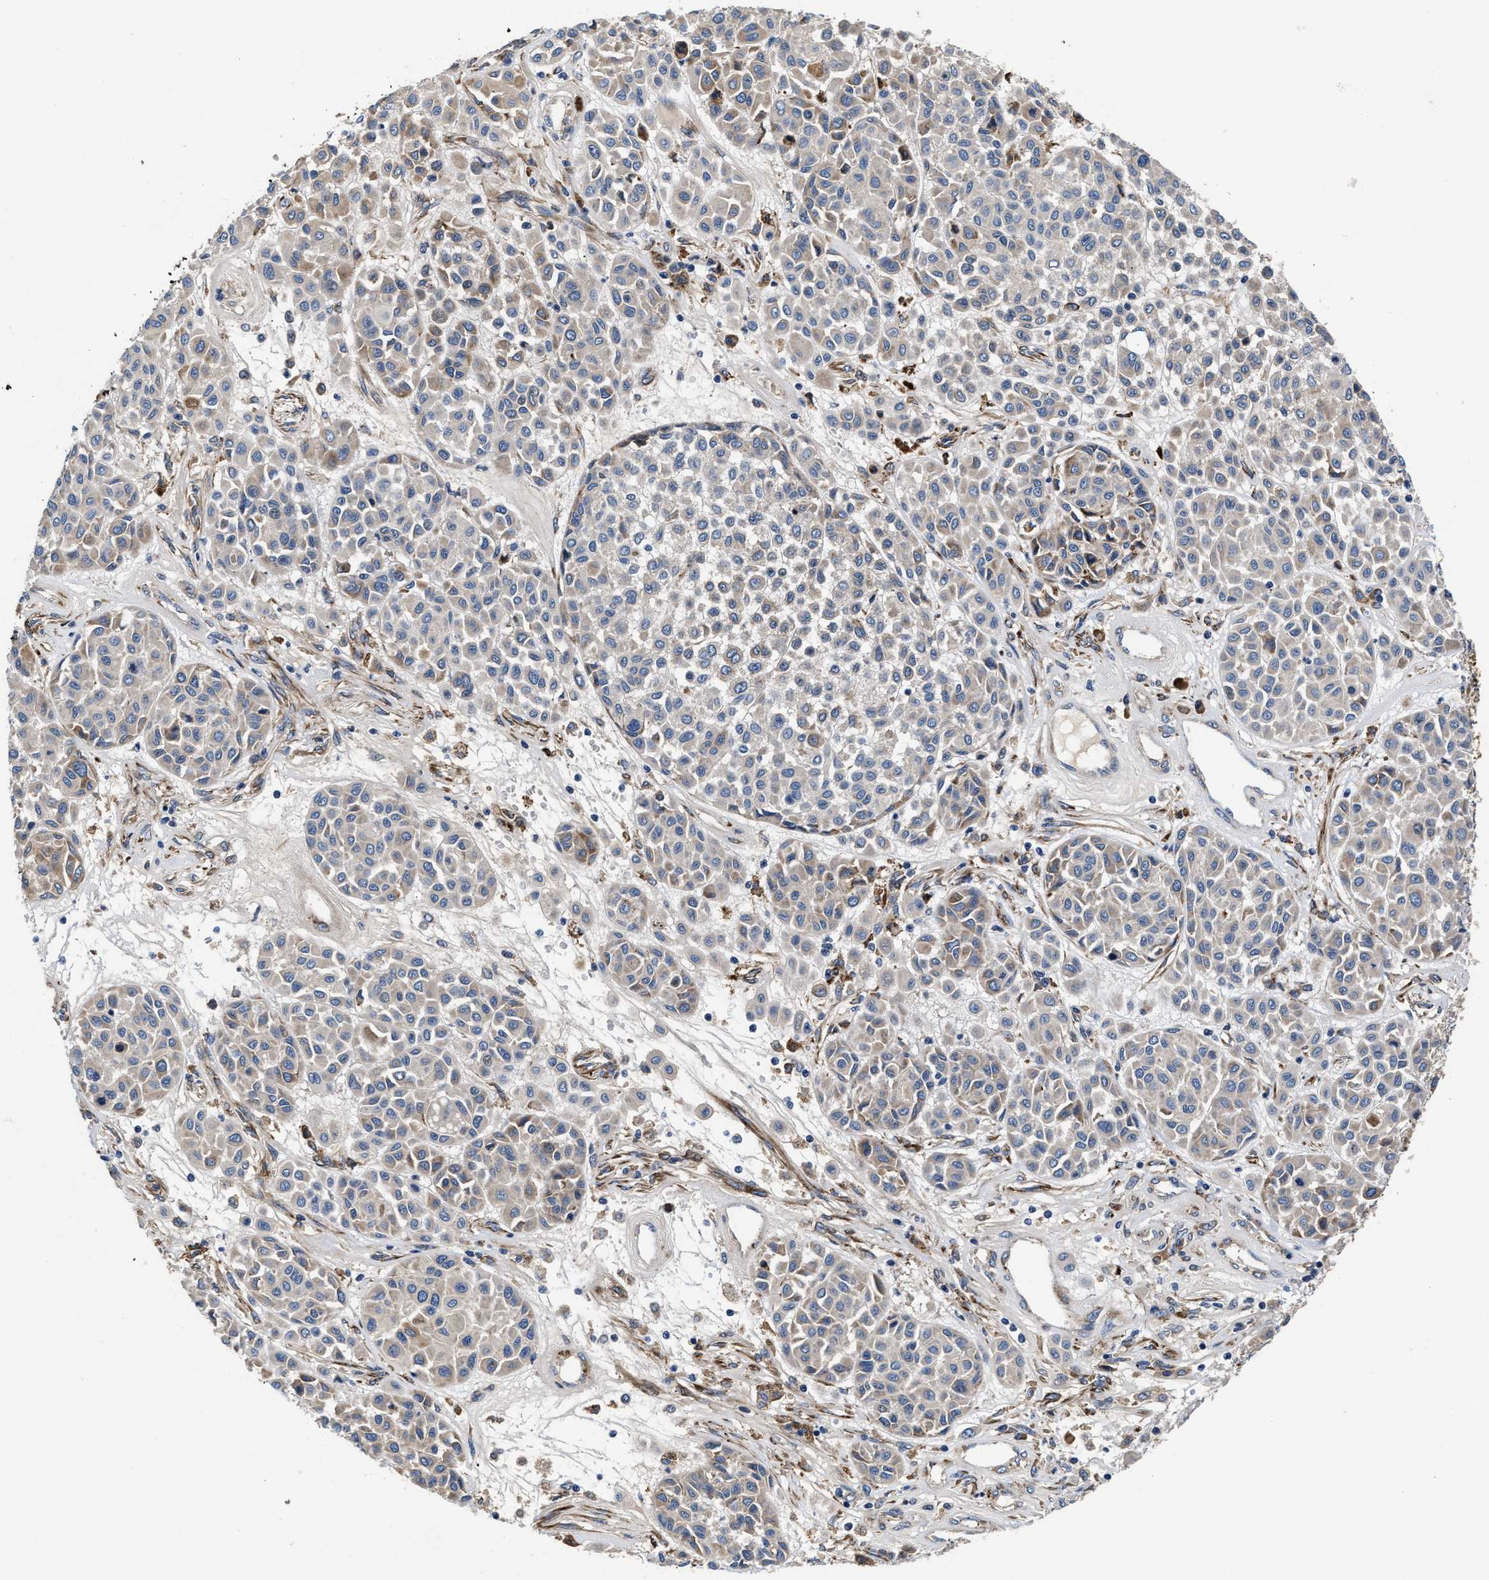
{"staining": {"intensity": "weak", "quantity": "<25%", "location": "cytoplasmic/membranous"}, "tissue": "melanoma", "cell_type": "Tumor cells", "image_type": "cancer", "snomed": [{"axis": "morphology", "description": "Malignant melanoma, Metastatic site"}, {"axis": "topography", "description": "Soft tissue"}], "caption": "Micrograph shows no significant protein staining in tumor cells of melanoma. (DAB (3,3'-diaminobenzidine) immunohistochemistry (IHC) visualized using brightfield microscopy, high magnification).", "gene": "SLC12A2", "patient": {"sex": "male", "age": 41}}